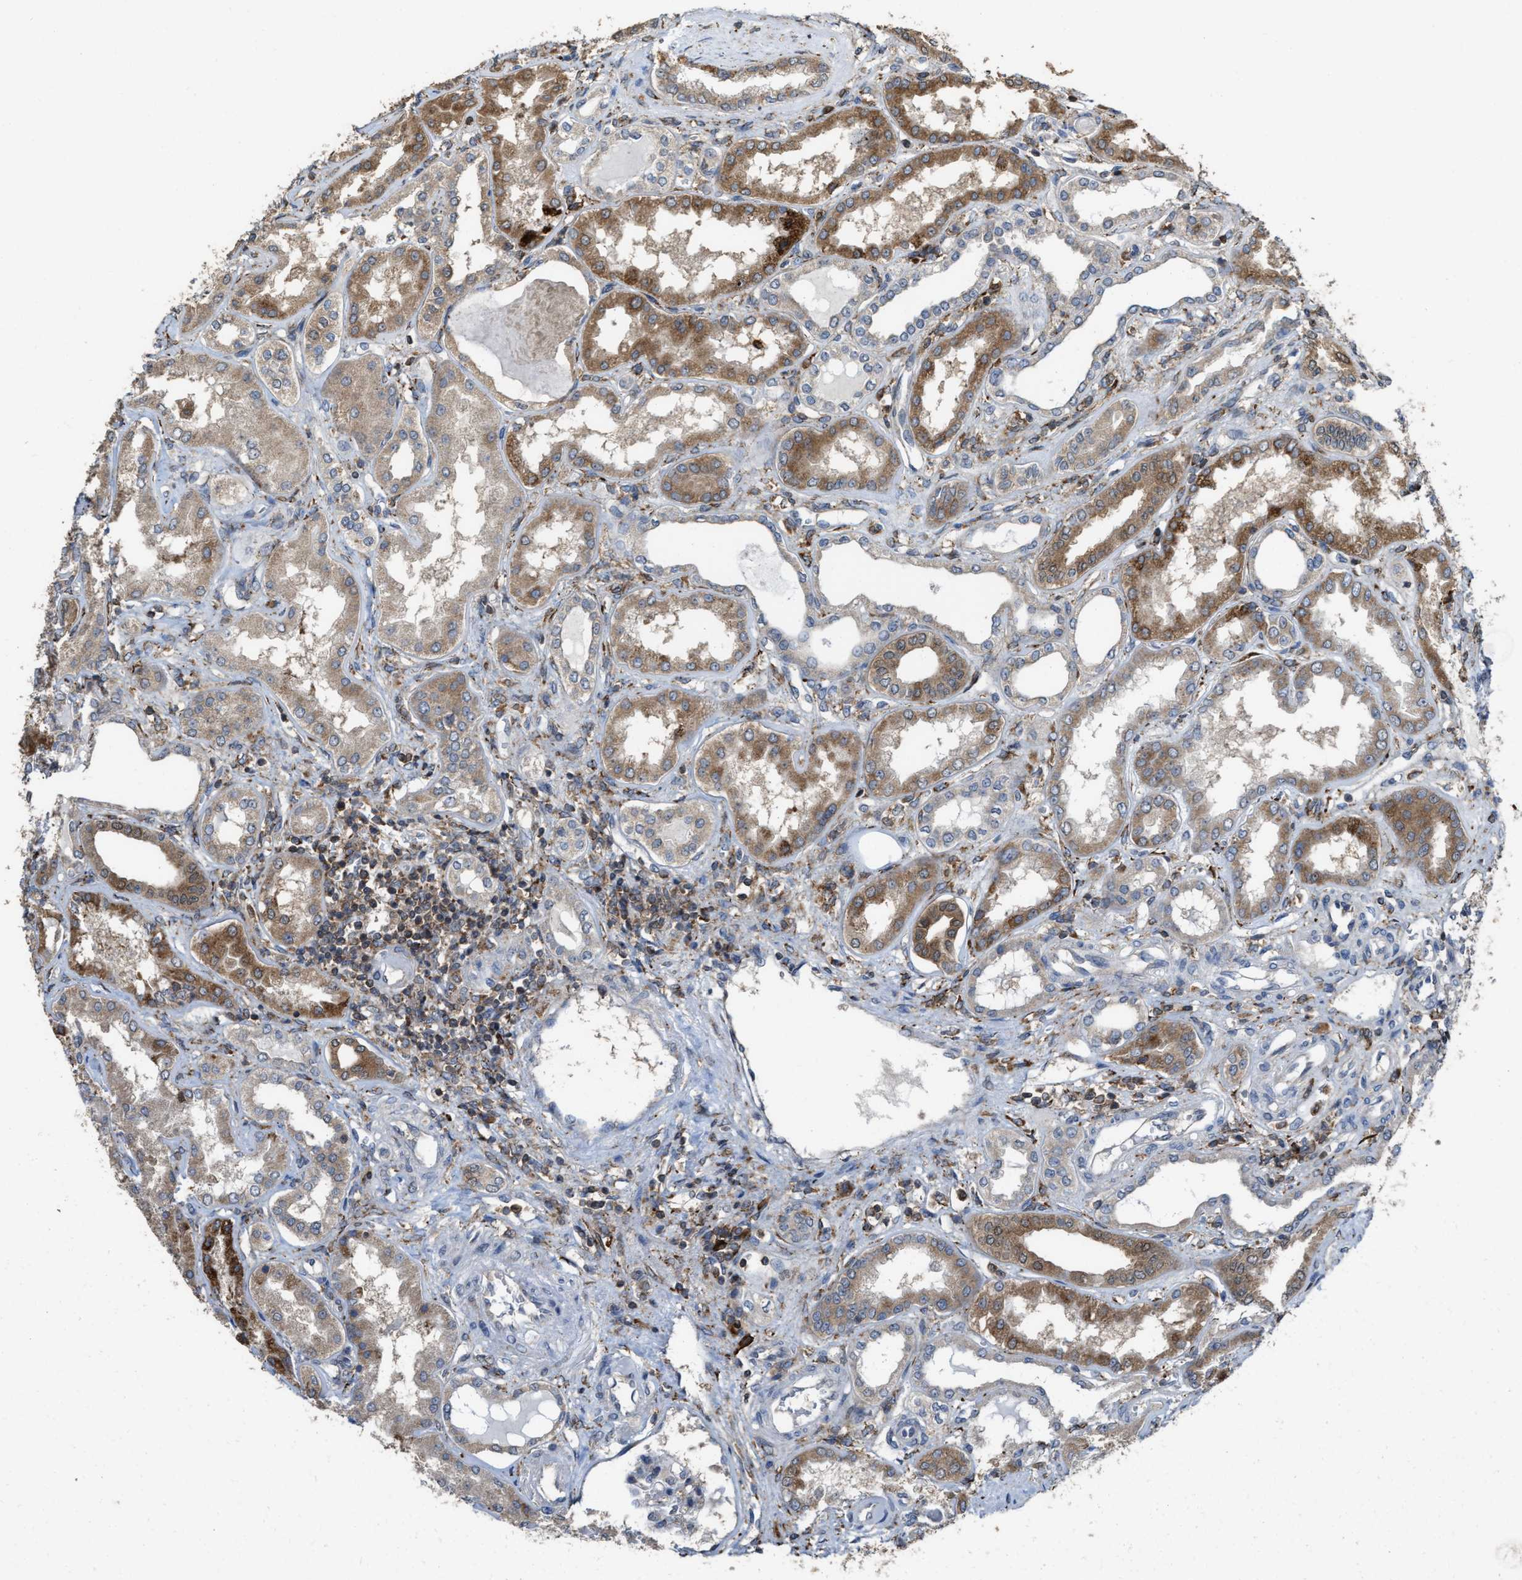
{"staining": {"intensity": "moderate", "quantity": "<25%", "location": "cytoplasmic/membranous"}, "tissue": "kidney", "cell_type": "Cells in glomeruli", "image_type": "normal", "snomed": [{"axis": "morphology", "description": "Normal tissue, NOS"}, {"axis": "topography", "description": "Kidney"}], "caption": "The photomicrograph reveals immunohistochemical staining of benign kidney. There is moderate cytoplasmic/membranous staining is identified in about <25% of cells in glomeruli. (DAB (3,3'-diaminobenzidine) IHC with brightfield microscopy, high magnification).", "gene": "FGD3", "patient": {"sex": "female", "age": 56}}